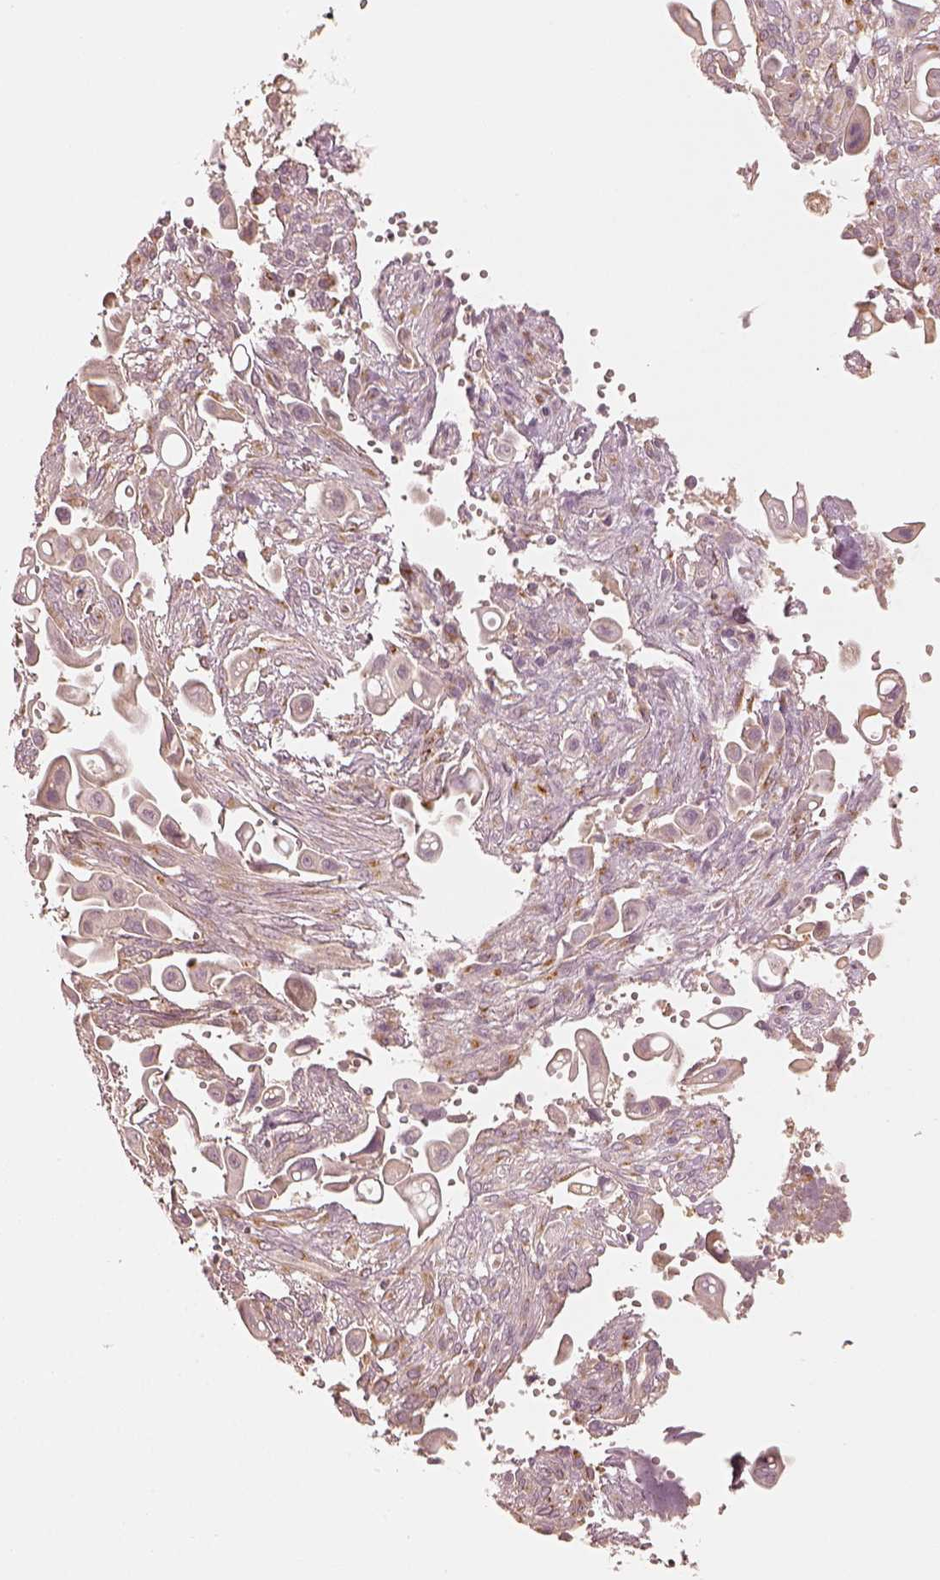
{"staining": {"intensity": "negative", "quantity": "none", "location": "none"}, "tissue": "pancreatic cancer", "cell_type": "Tumor cells", "image_type": "cancer", "snomed": [{"axis": "morphology", "description": "Adenocarcinoma, NOS"}, {"axis": "topography", "description": "Pancreas"}], "caption": "An image of pancreatic adenocarcinoma stained for a protein displays no brown staining in tumor cells.", "gene": "GORASP2", "patient": {"sex": "male", "age": 50}}